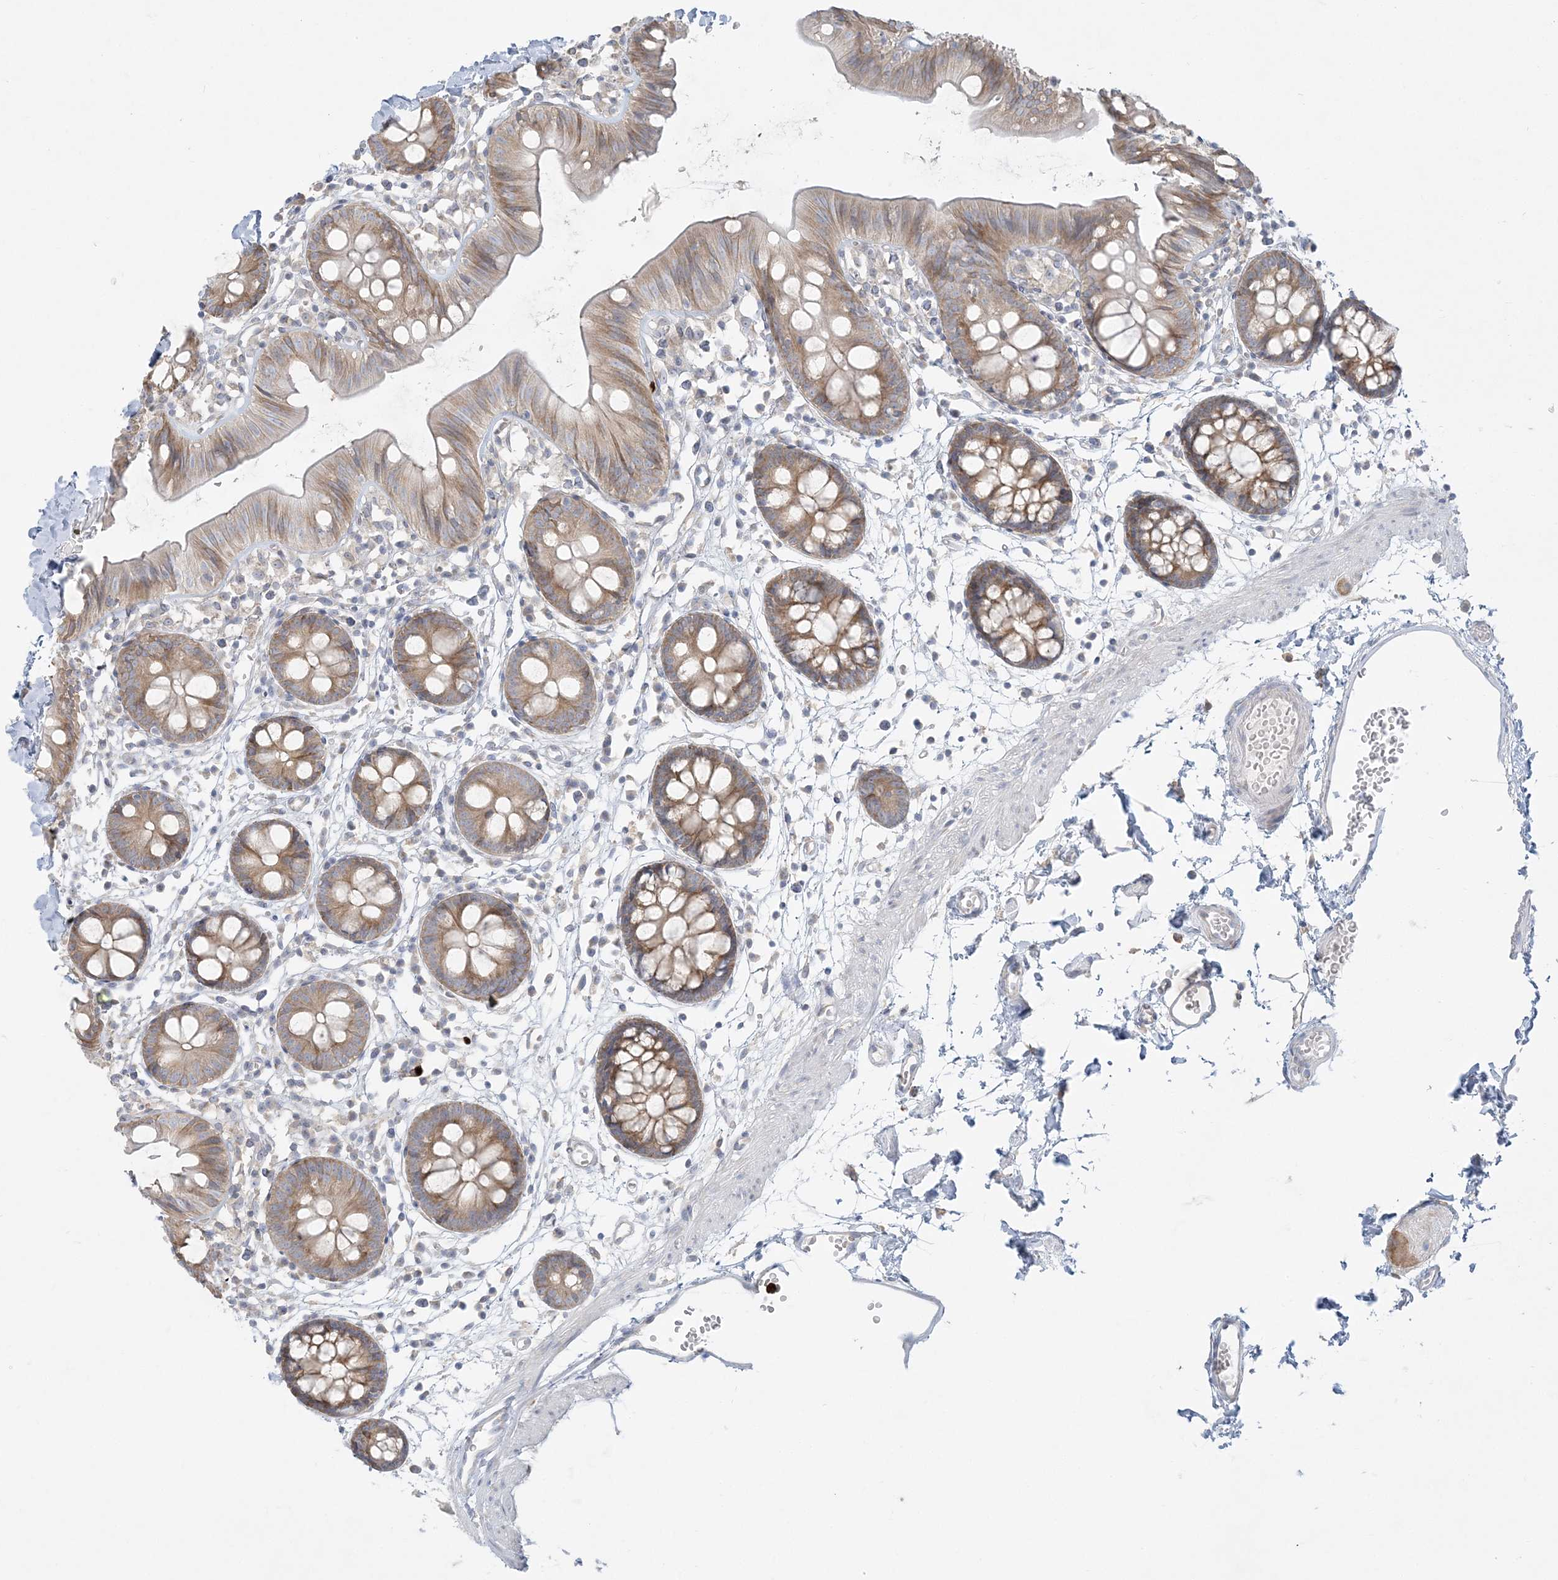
{"staining": {"intensity": "negative", "quantity": "none", "location": "none"}, "tissue": "colon", "cell_type": "Endothelial cells", "image_type": "normal", "snomed": [{"axis": "morphology", "description": "Normal tissue, NOS"}, {"axis": "topography", "description": "Colon"}], "caption": "This is a histopathology image of immunohistochemistry staining of normal colon, which shows no staining in endothelial cells. (Stains: DAB (3,3'-diaminobenzidine) IHC with hematoxylin counter stain, Microscopy: brightfield microscopy at high magnification).", "gene": "CCNJ", "patient": {"sex": "male", "age": 56}}